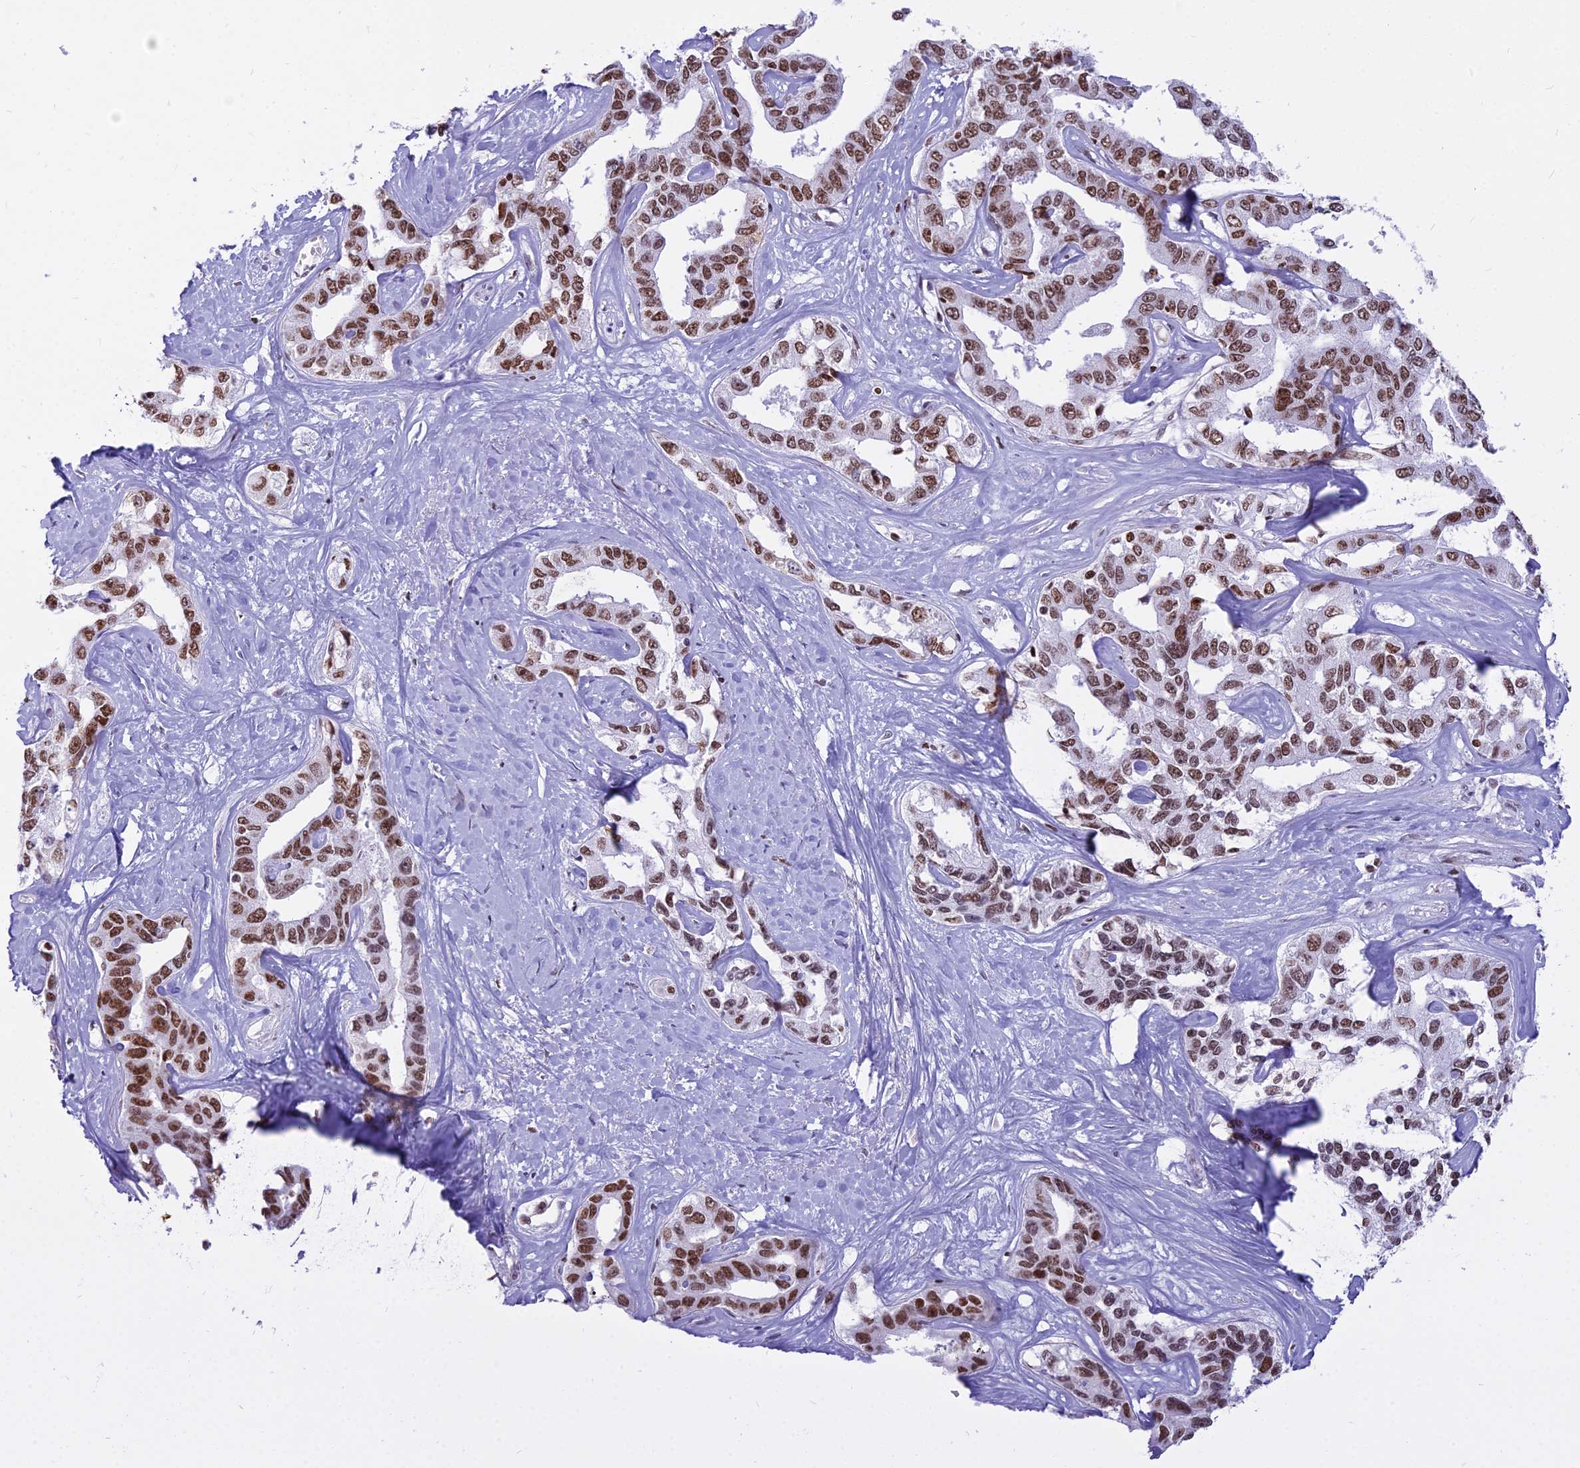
{"staining": {"intensity": "moderate", "quantity": ">75%", "location": "nuclear"}, "tissue": "liver cancer", "cell_type": "Tumor cells", "image_type": "cancer", "snomed": [{"axis": "morphology", "description": "Cholangiocarcinoma"}, {"axis": "topography", "description": "Liver"}], "caption": "Liver cancer (cholangiocarcinoma) tissue displays moderate nuclear positivity in approximately >75% of tumor cells, visualized by immunohistochemistry. (DAB IHC, brown staining for protein, blue staining for nuclei).", "gene": "PARP1", "patient": {"sex": "male", "age": 59}}